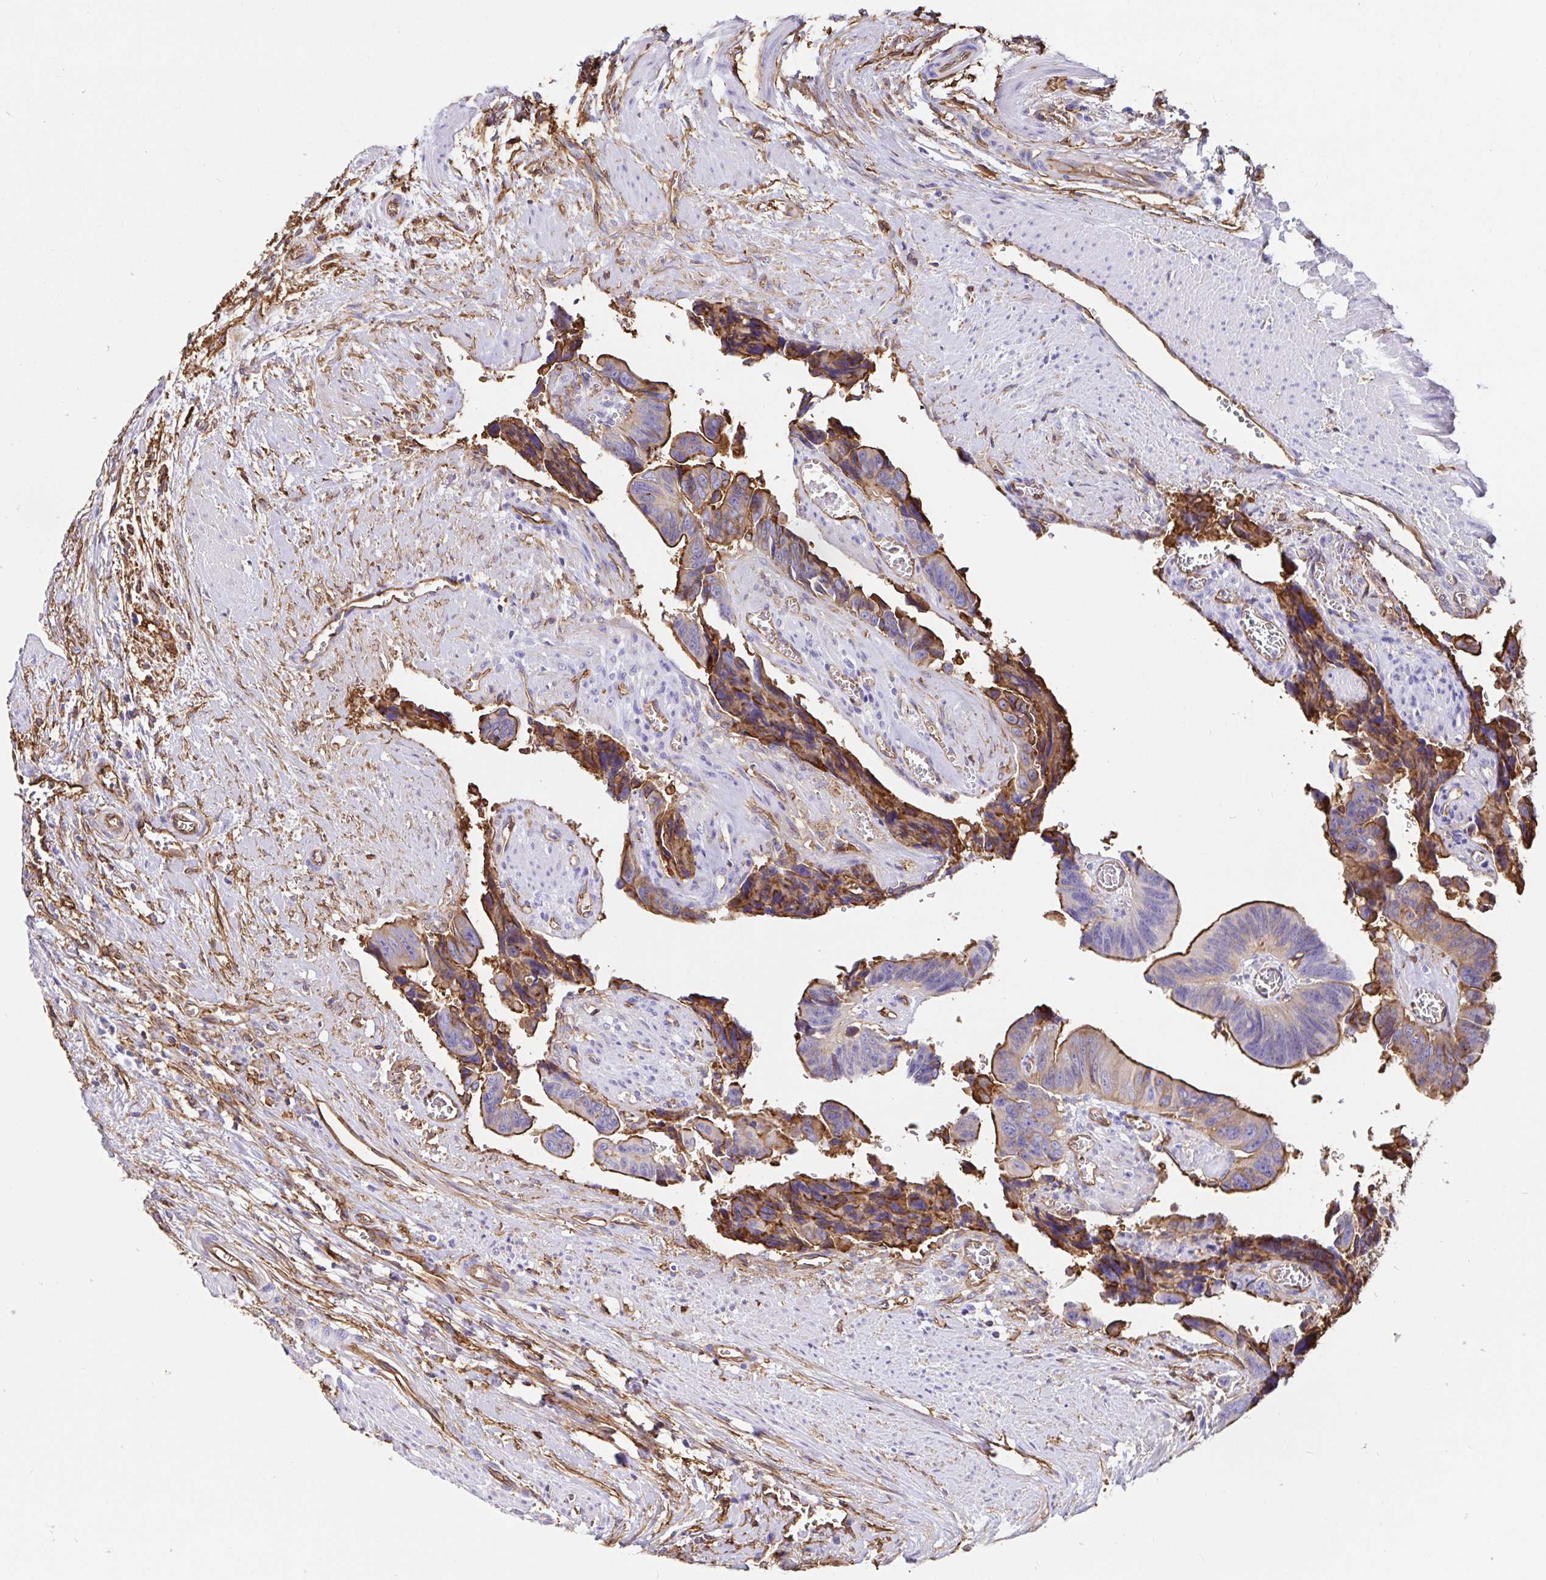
{"staining": {"intensity": "moderate", "quantity": "25%-75%", "location": "cytoplasmic/membranous"}, "tissue": "colorectal cancer", "cell_type": "Tumor cells", "image_type": "cancer", "snomed": [{"axis": "morphology", "description": "Adenocarcinoma, NOS"}, {"axis": "topography", "description": "Rectum"}], "caption": "Immunohistochemical staining of human colorectal cancer displays moderate cytoplasmic/membranous protein staining in approximately 25%-75% of tumor cells. Immunohistochemistry (ihc) stains the protein in brown and the nuclei are stained blue.", "gene": "ANXA2", "patient": {"sex": "male", "age": 76}}